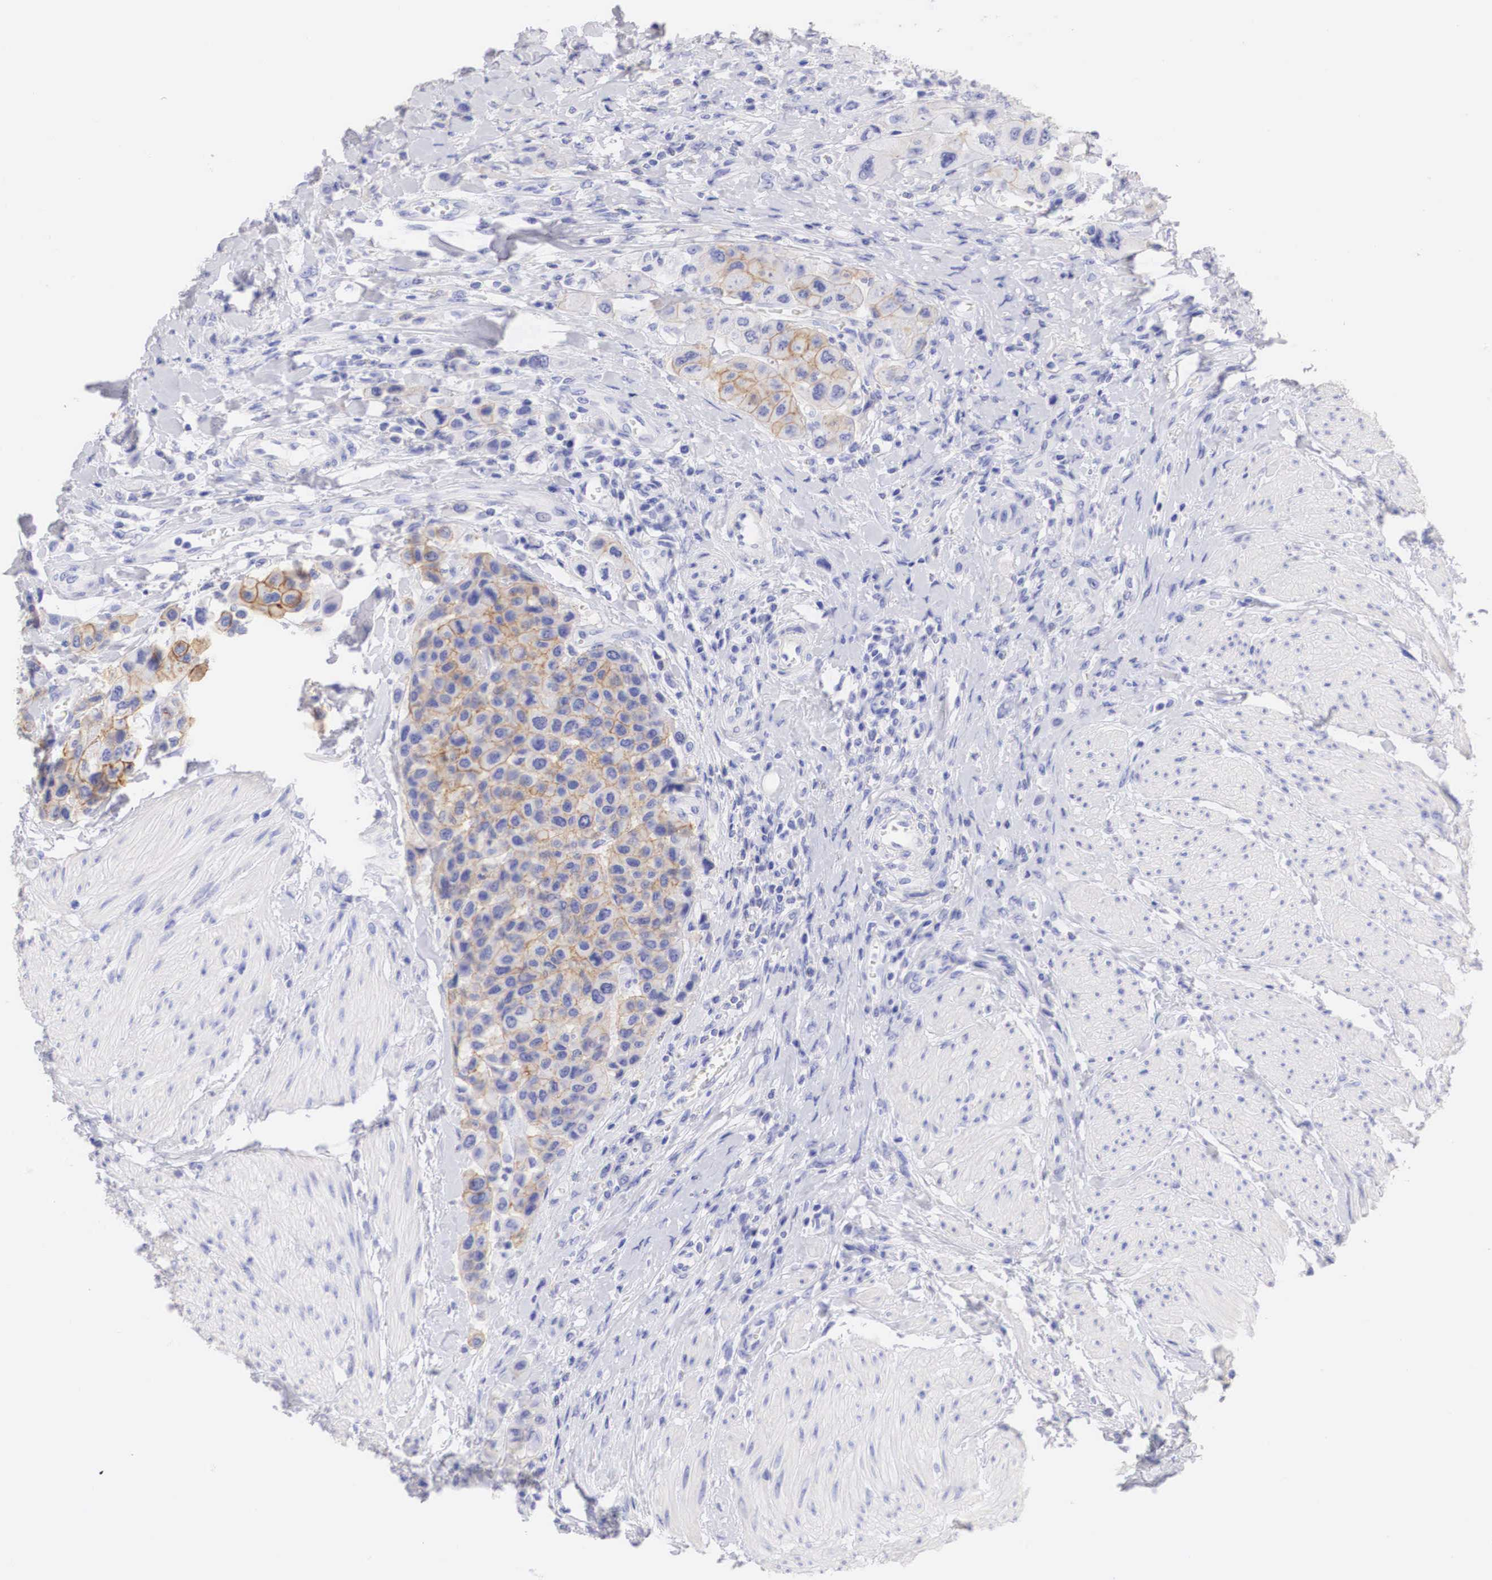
{"staining": {"intensity": "moderate", "quantity": "25%-75%", "location": "cytoplasmic/membranous"}, "tissue": "urothelial cancer", "cell_type": "Tumor cells", "image_type": "cancer", "snomed": [{"axis": "morphology", "description": "Urothelial carcinoma, High grade"}, {"axis": "topography", "description": "Urinary bladder"}], "caption": "High-grade urothelial carcinoma tissue reveals moderate cytoplasmic/membranous staining in approximately 25%-75% of tumor cells", "gene": "ERBB2", "patient": {"sex": "male", "age": 50}}